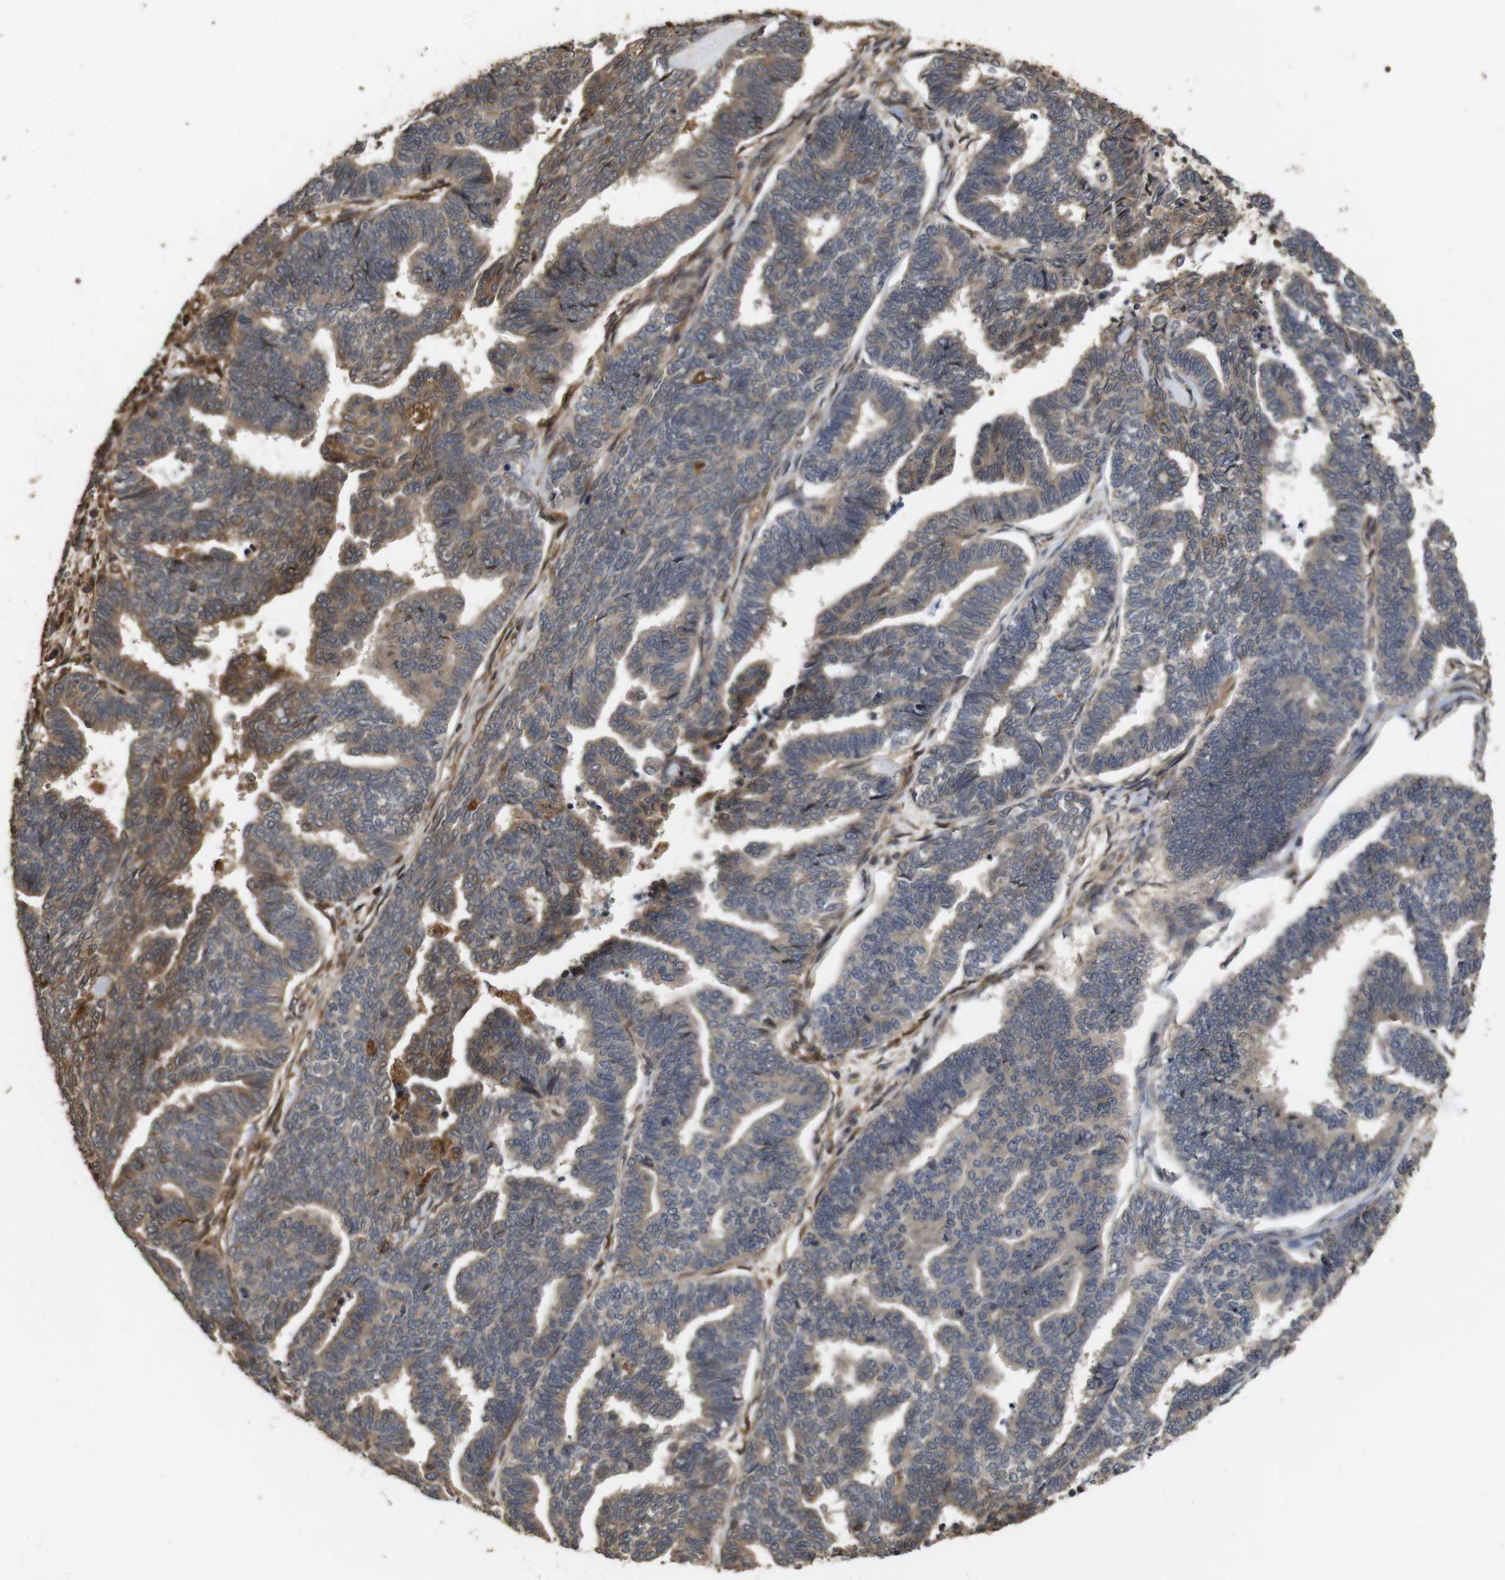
{"staining": {"intensity": "moderate", "quantity": ">75%", "location": "cytoplasmic/membranous"}, "tissue": "endometrial cancer", "cell_type": "Tumor cells", "image_type": "cancer", "snomed": [{"axis": "morphology", "description": "Adenocarcinoma, NOS"}, {"axis": "topography", "description": "Endometrium"}], "caption": "DAB (3,3'-diaminobenzidine) immunohistochemical staining of human endometrial cancer (adenocarcinoma) exhibits moderate cytoplasmic/membranous protein staining in about >75% of tumor cells. (DAB IHC, brown staining for protein, blue staining for nuclei).", "gene": "PTPN14", "patient": {"sex": "female", "age": 70}}